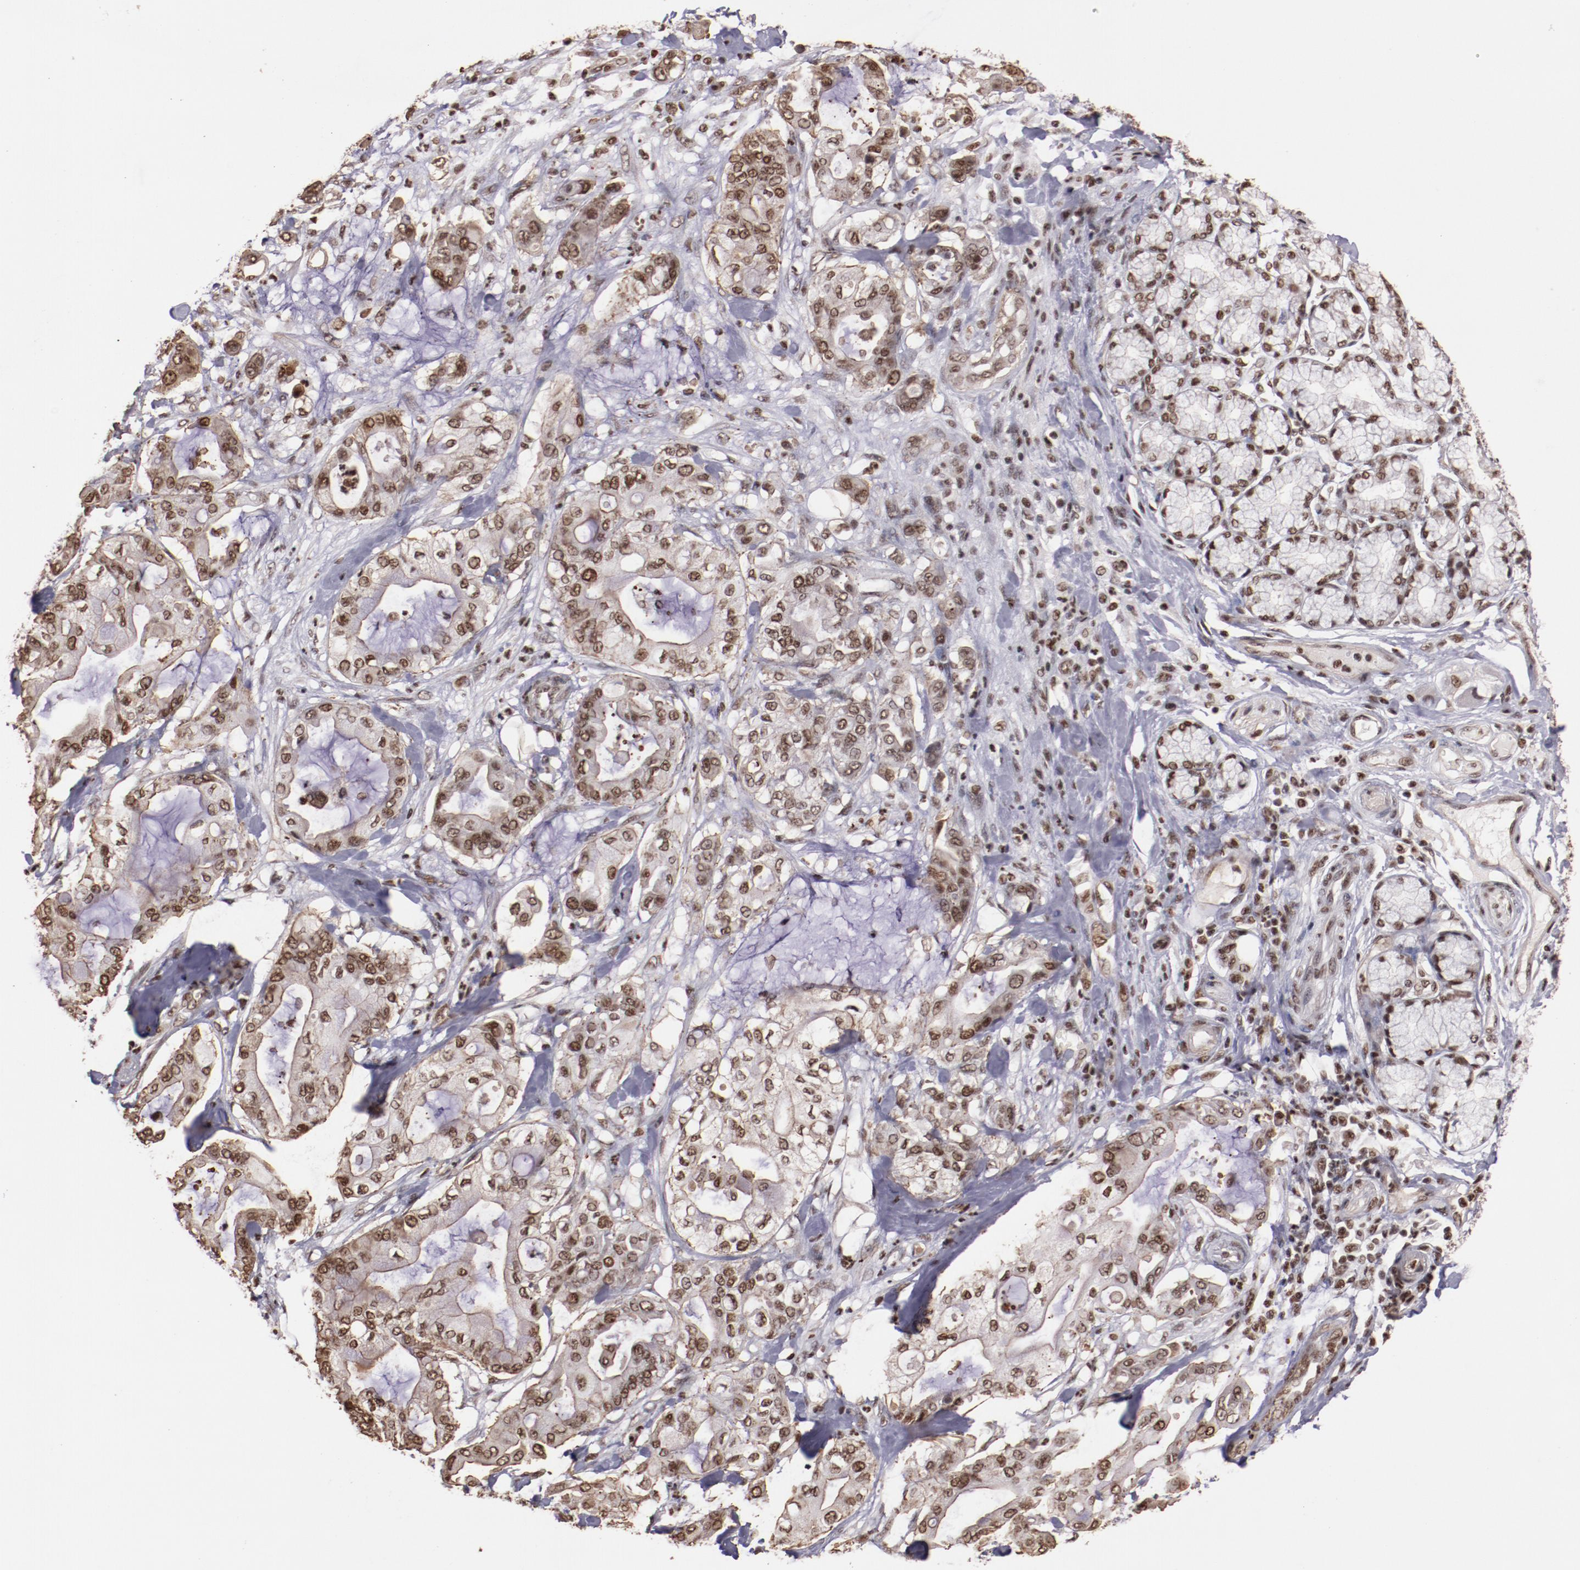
{"staining": {"intensity": "moderate", "quantity": "25%-75%", "location": "nuclear"}, "tissue": "pancreatic cancer", "cell_type": "Tumor cells", "image_type": "cancer", "snomed": [{"axis": "morphology", "description": "Adenocarcinoma, NOS"}, {"axis": "morphology", "description": "Adenocarcinoma, metastatic, NOS"}, {"axis": "topography", "description": "Lymph node"}, {"axis": "topography", "description": "Pancreas"}, {"axis": "topography", "description": "Duodenum"}], "caption": "The histopathology image exhibits staining of pancreatic cancer (metastatic adenocarcinoma), revealing moderate nuclear protein expression (brown color) within tumor cells. (IHC, brightfield microscopy, high magnification).", "gene": "STAG2", "patient": {"sex": "female", "age": 64}}